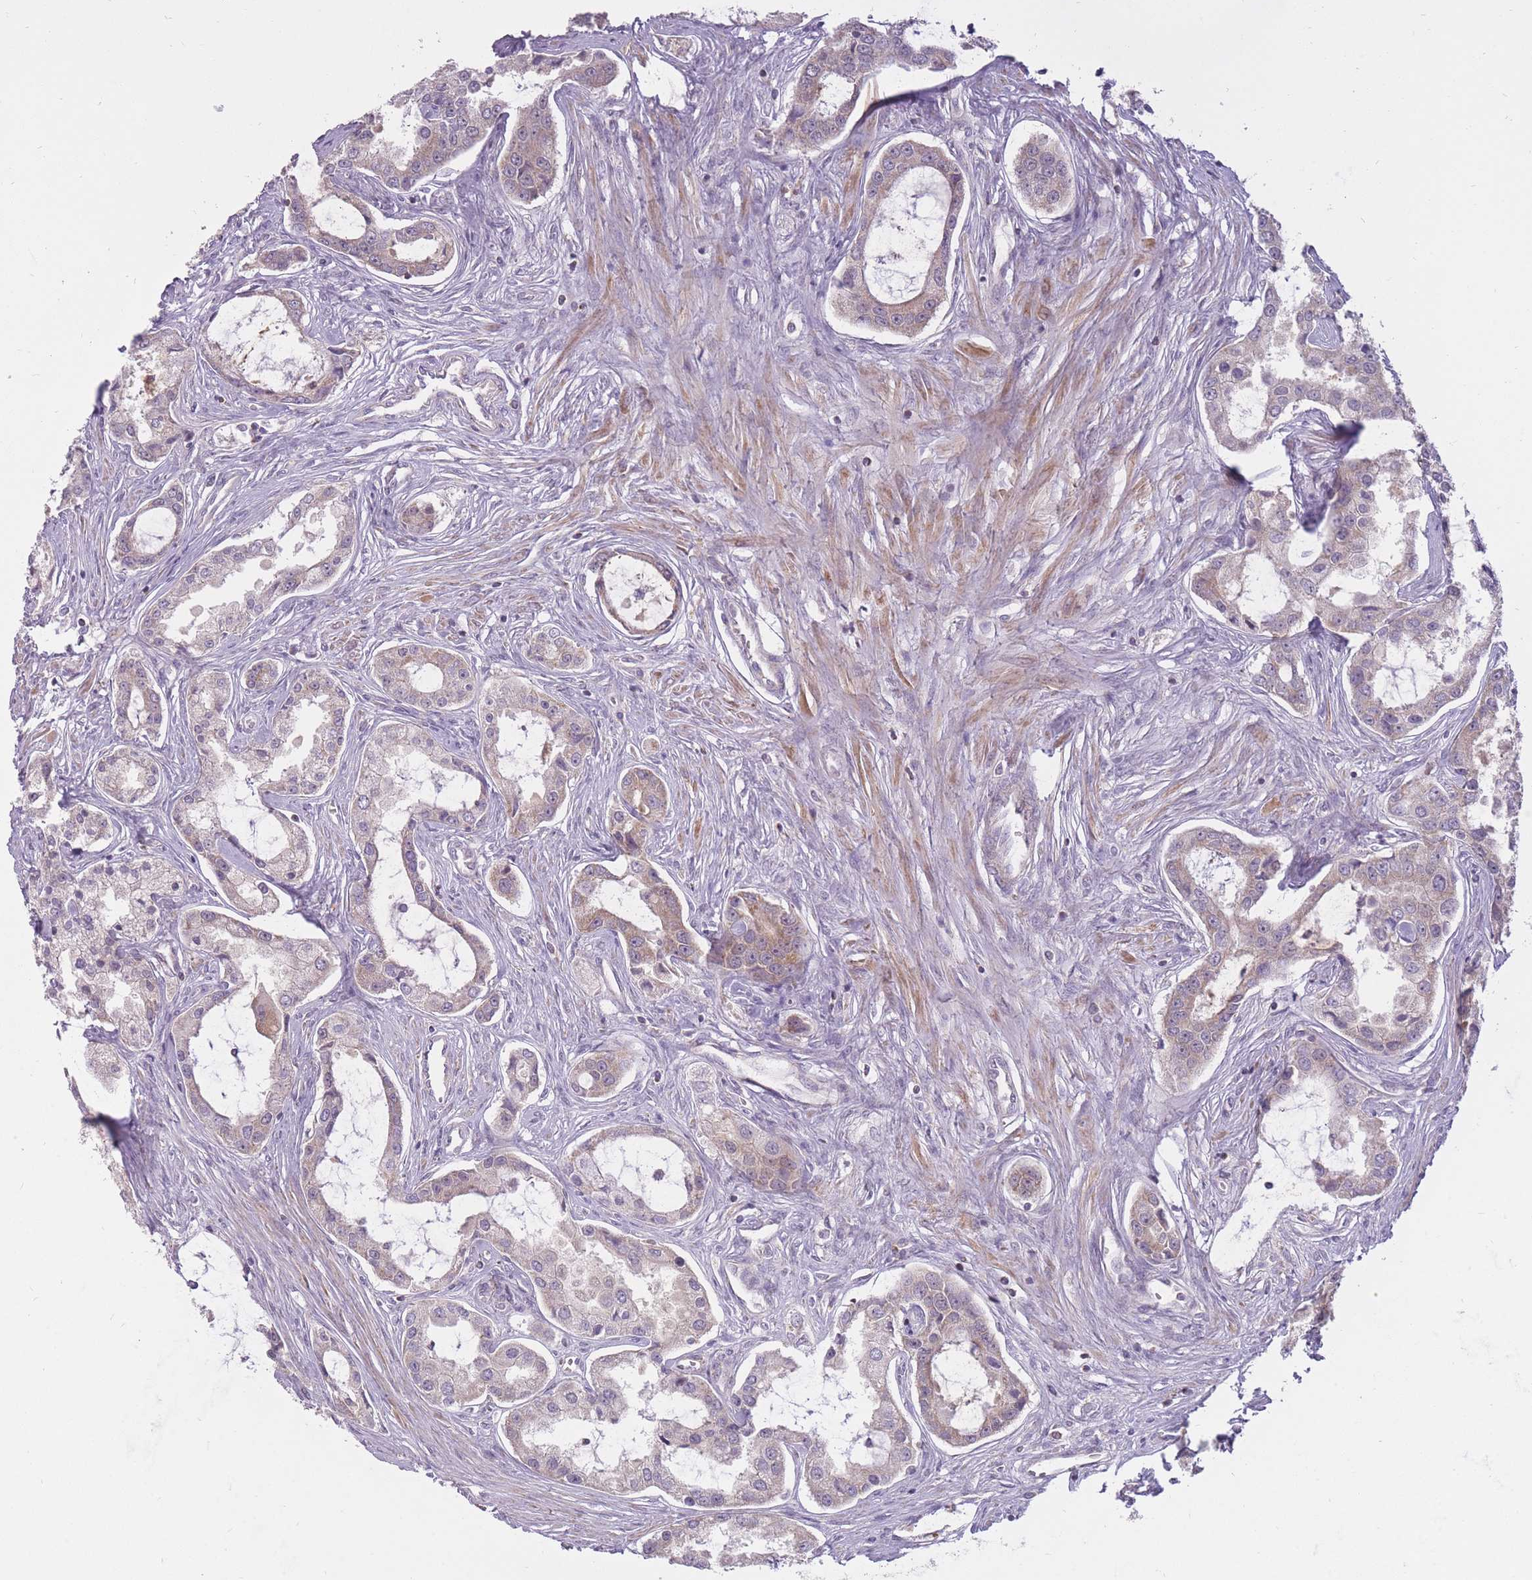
{"staining": {"intensity": "weak", "quantity": "<25%", "location": "cytoplasmic/membranous"}, "tissue": "prostate cancer", "cell_type": "Tumor cells", "image_type": "cancer", "snomed": [{"axis": "morphology", "description": "Adenocarcinoma, Low grade"}, {"axis": "topography", "description": "Prostate"}], "caption": "Protein analysis of prostate cancer (low-grade adenocarcinoma) displays no significant staining in tumor cells.", "gene": "LIN7C", "patient": {"sex": "male", "age": 68}}